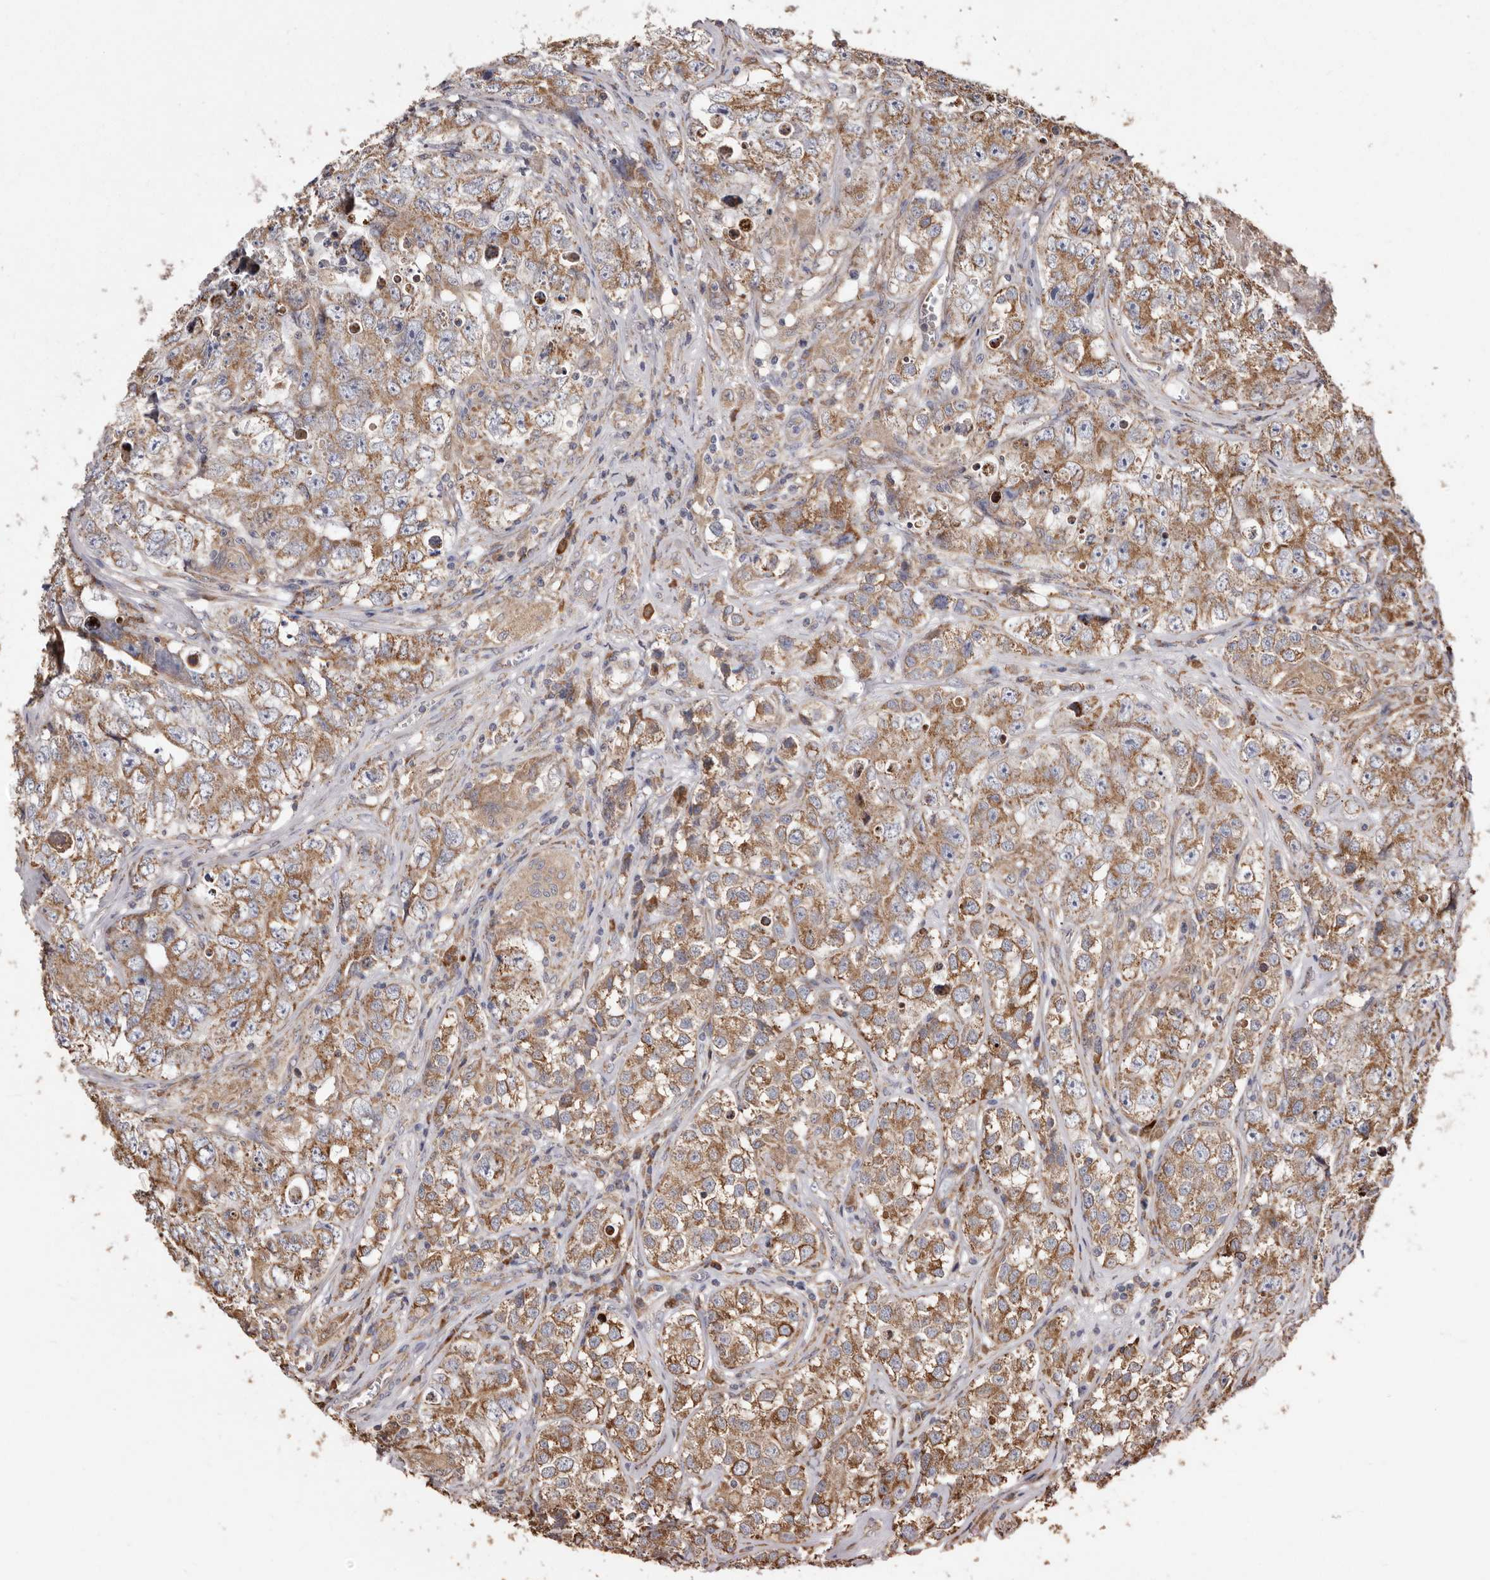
{"staining": {"intensity": "moderate", "quantity": ">75%", "location": "cytoplasmic/membranous"}, "tissue": "testis cancer", "cell_type": "Tumor cells", "image_type": "cancer", "snomed": [{"axis": "morphology", "description": "Seminoma, NOS"}, {"axis": "morphology", "description": "Carcinoma, Embryonal, NOS"}, {"axis": "topography", "description": "Testis"}], "caption": "Immunohistochemistry histopathology image of neoplastic tissue: testis cancer (seminoma) stained using IHC displays medium levels of moderate protein expression localized specifically in the cytoplasmic/membranous of tumor cells, appearing as a cytoplasmic/membranous brown color.", "gene": "STEAP2", "patient": {"sex": "male", "age": 43}}